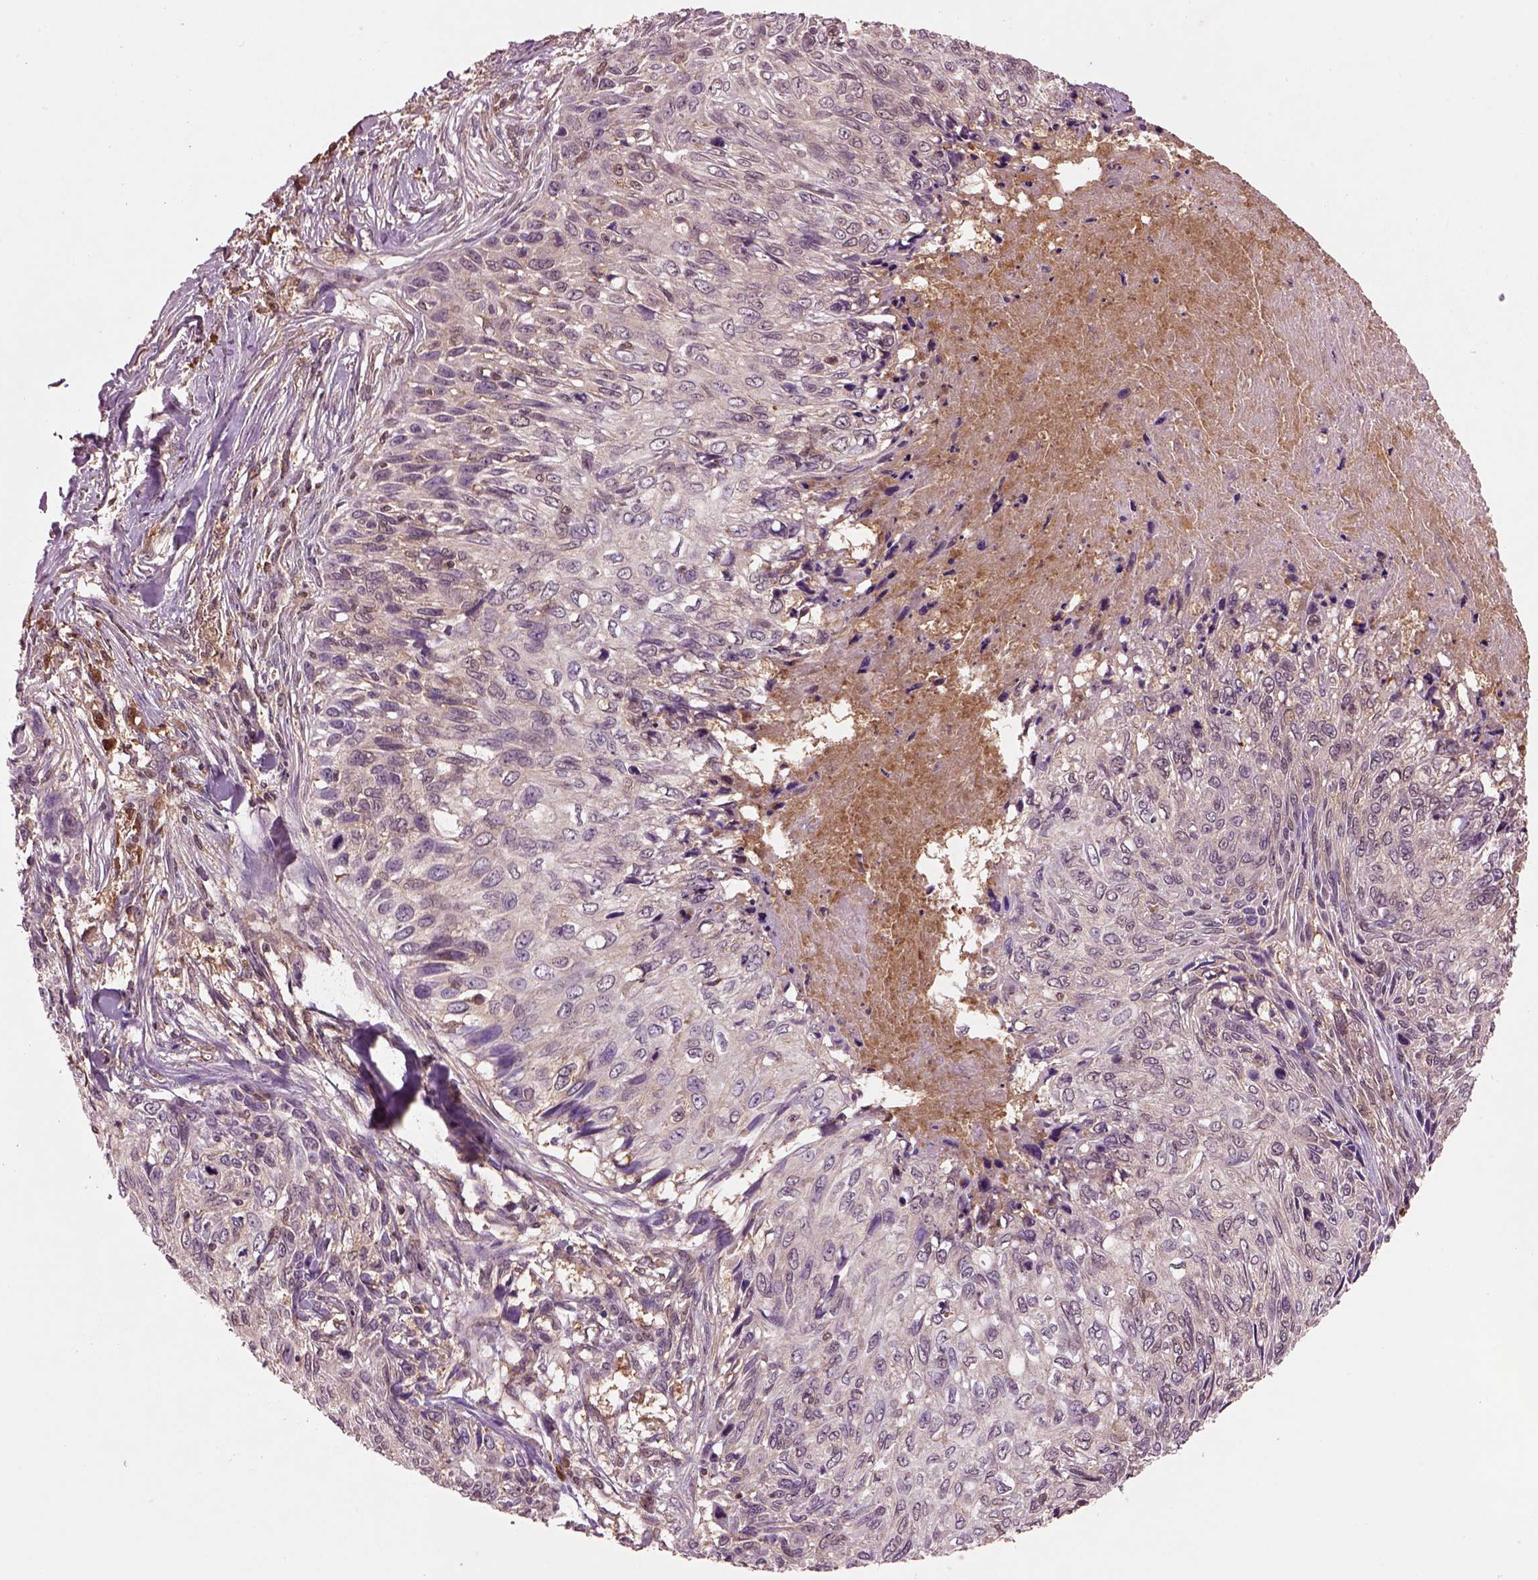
{"staining": {"intensity": "negative", "quantity": "none", "location": "none"}, "tissue": "skin cancer", "cell_type": "Tumor cells", "image_type": "cancer", "snomed": [{"axis": "morphology", "description": "Squamous cell carcinoma, NOS"}, {"axis": "topography", "description": "Skin"}], "caption": "Skin squamous cell carcinoma stained for a protein using immunohistochemistry (IHC) shows no expression tumor cells.", "gene": "MDP1", "patient": {"sex": "male", "age": 92}}